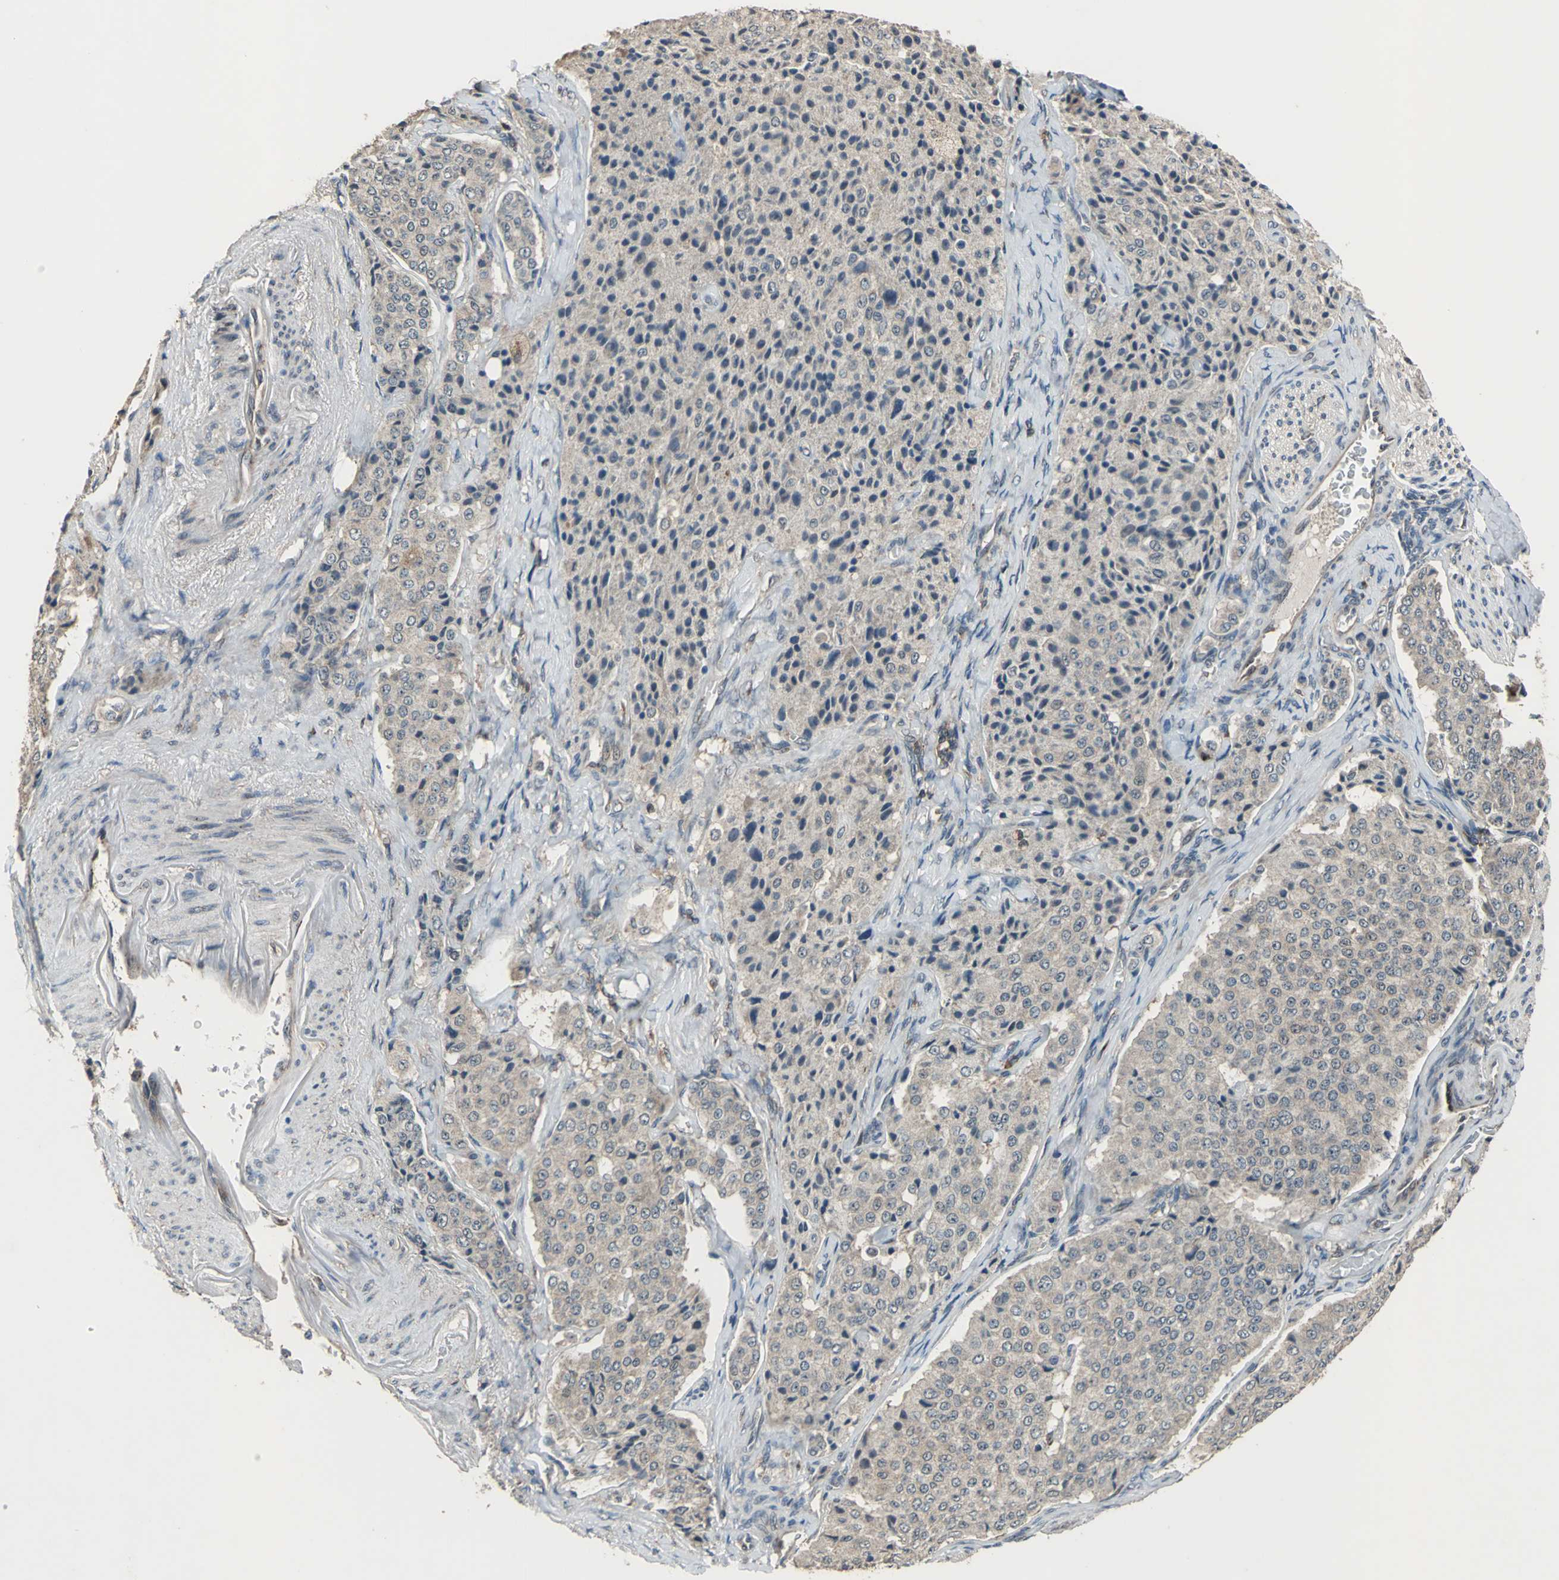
{"staining": {"intensity": "weak", "quantity": ">75%", "location": "cytoplasmic/membranous"}, "tissue": "carcinoid", "cell_type": "Tumor cells", "image_type": "cancer", "snomed": [{"axis": "morphology", "description": "Carcinoid, malignant, NOS"}, {"axis": "topography", "description": "Colon"}], "caption": "An immunohistochemistry (IHC) histopathology image of tumor tissue is shown. Protein staining in brown highlights weak cytoplasmic/membranous positivity in carcinoid within tumor cells.", "gene": "NFKBIE", "patient": {"sex": "female", "age": 61}}